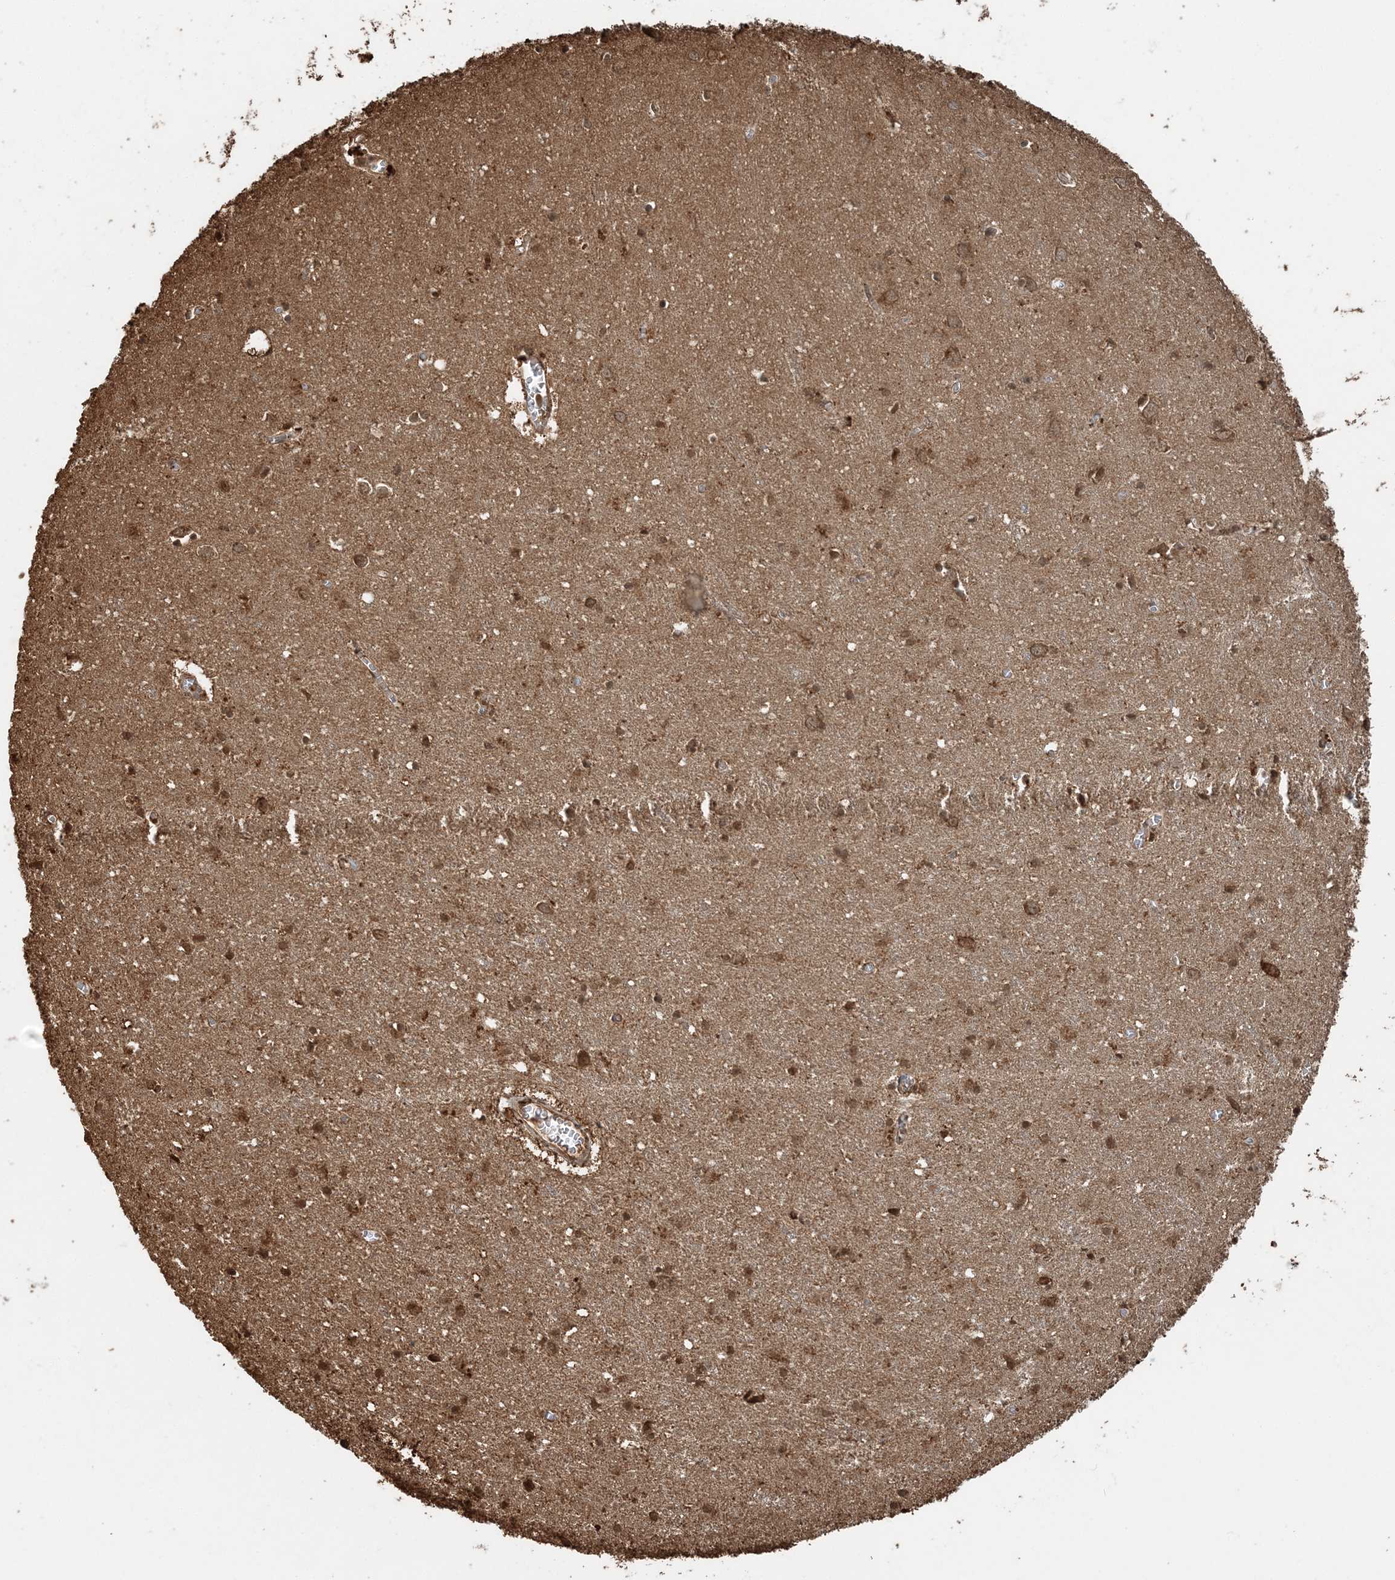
{"staining": {"intensity": "moderate", "quantity": ">75%", "location": "cytoplasmic/membranous"}, "tissue": "cerebral cortex", "cell_type": "Endothelial cells", "image_type": "normal", "snomed": [{"axis": "morphology", "description": "Normal tissue, NOS"}, {"axis": "topography", "description": "Cerebral cortex"}], "caption": "A histopathology image of cerebral cortex stained for a protein reveals moderate cytoplasmic/membranous brown staining in endothelial cells. (DAB = brown stain, brightfield microscopy at high magnification).", "gene": "ARHGAP35", "patient": {"sex": "female", "age": 64}}